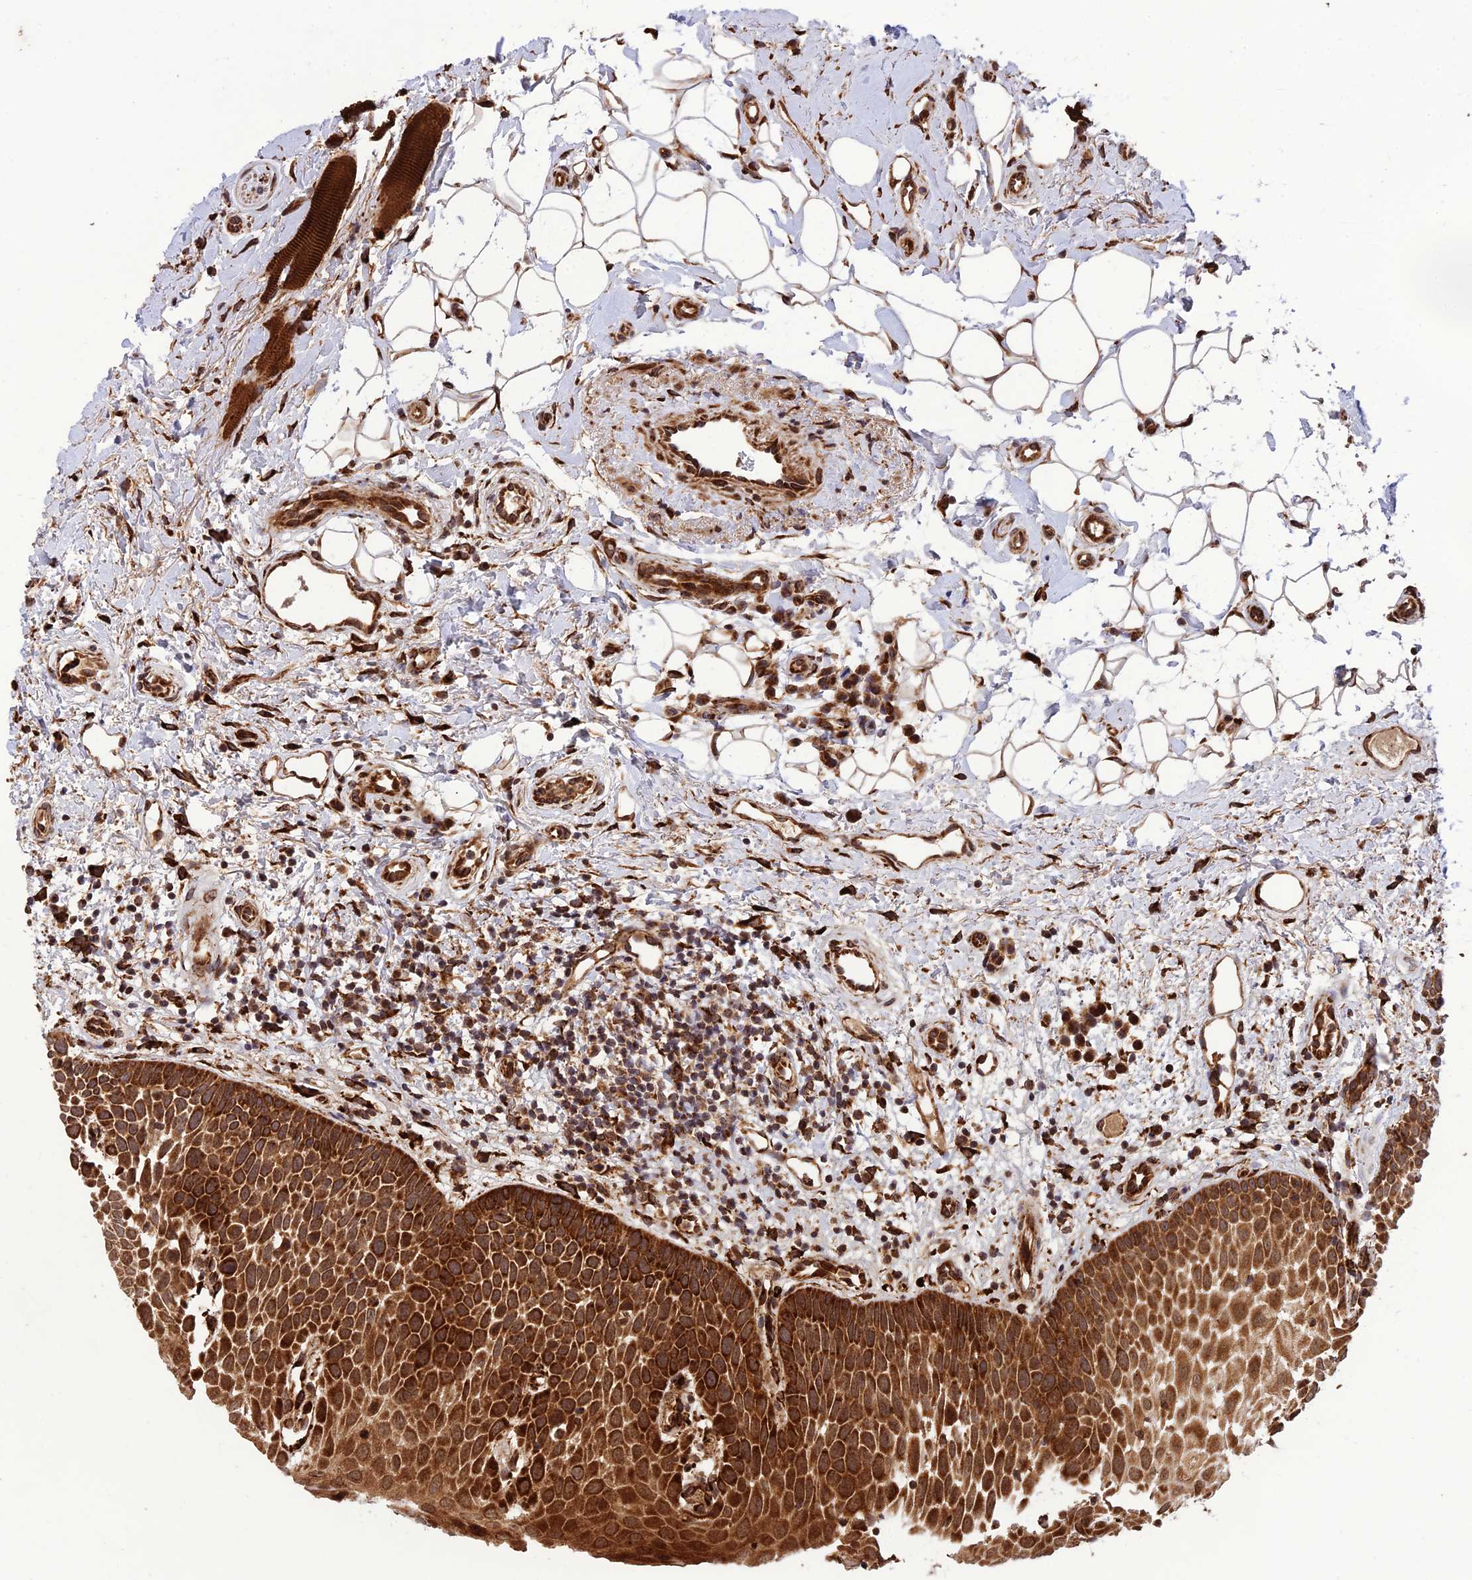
{"staining": {"intensity": "strong", "quantity": ">75%", "location": "cytoplasmic/membranous,nuclear"}, "tissue": "oral mucosa", "cell_type": "Squamous epithelial cells", "image_type": "normal", "snomed": [{"axis": "morphology", "description": "No evidence of malignacy"}, {"axis": "topography", "description": "Oral tissue"}, {"axis": "topography", "description": "Head-Neck"}], "caption": "This micrograph exhibits immunohistochemistry (IHC) staining of unremarkable oral mucosa, with high strong cytoplasmic/membranous,nuclear positivity in about >75% of squamous epithelial cells.", "gene": "CRTAP", "patient": {"sex": "male", "age": 68}}